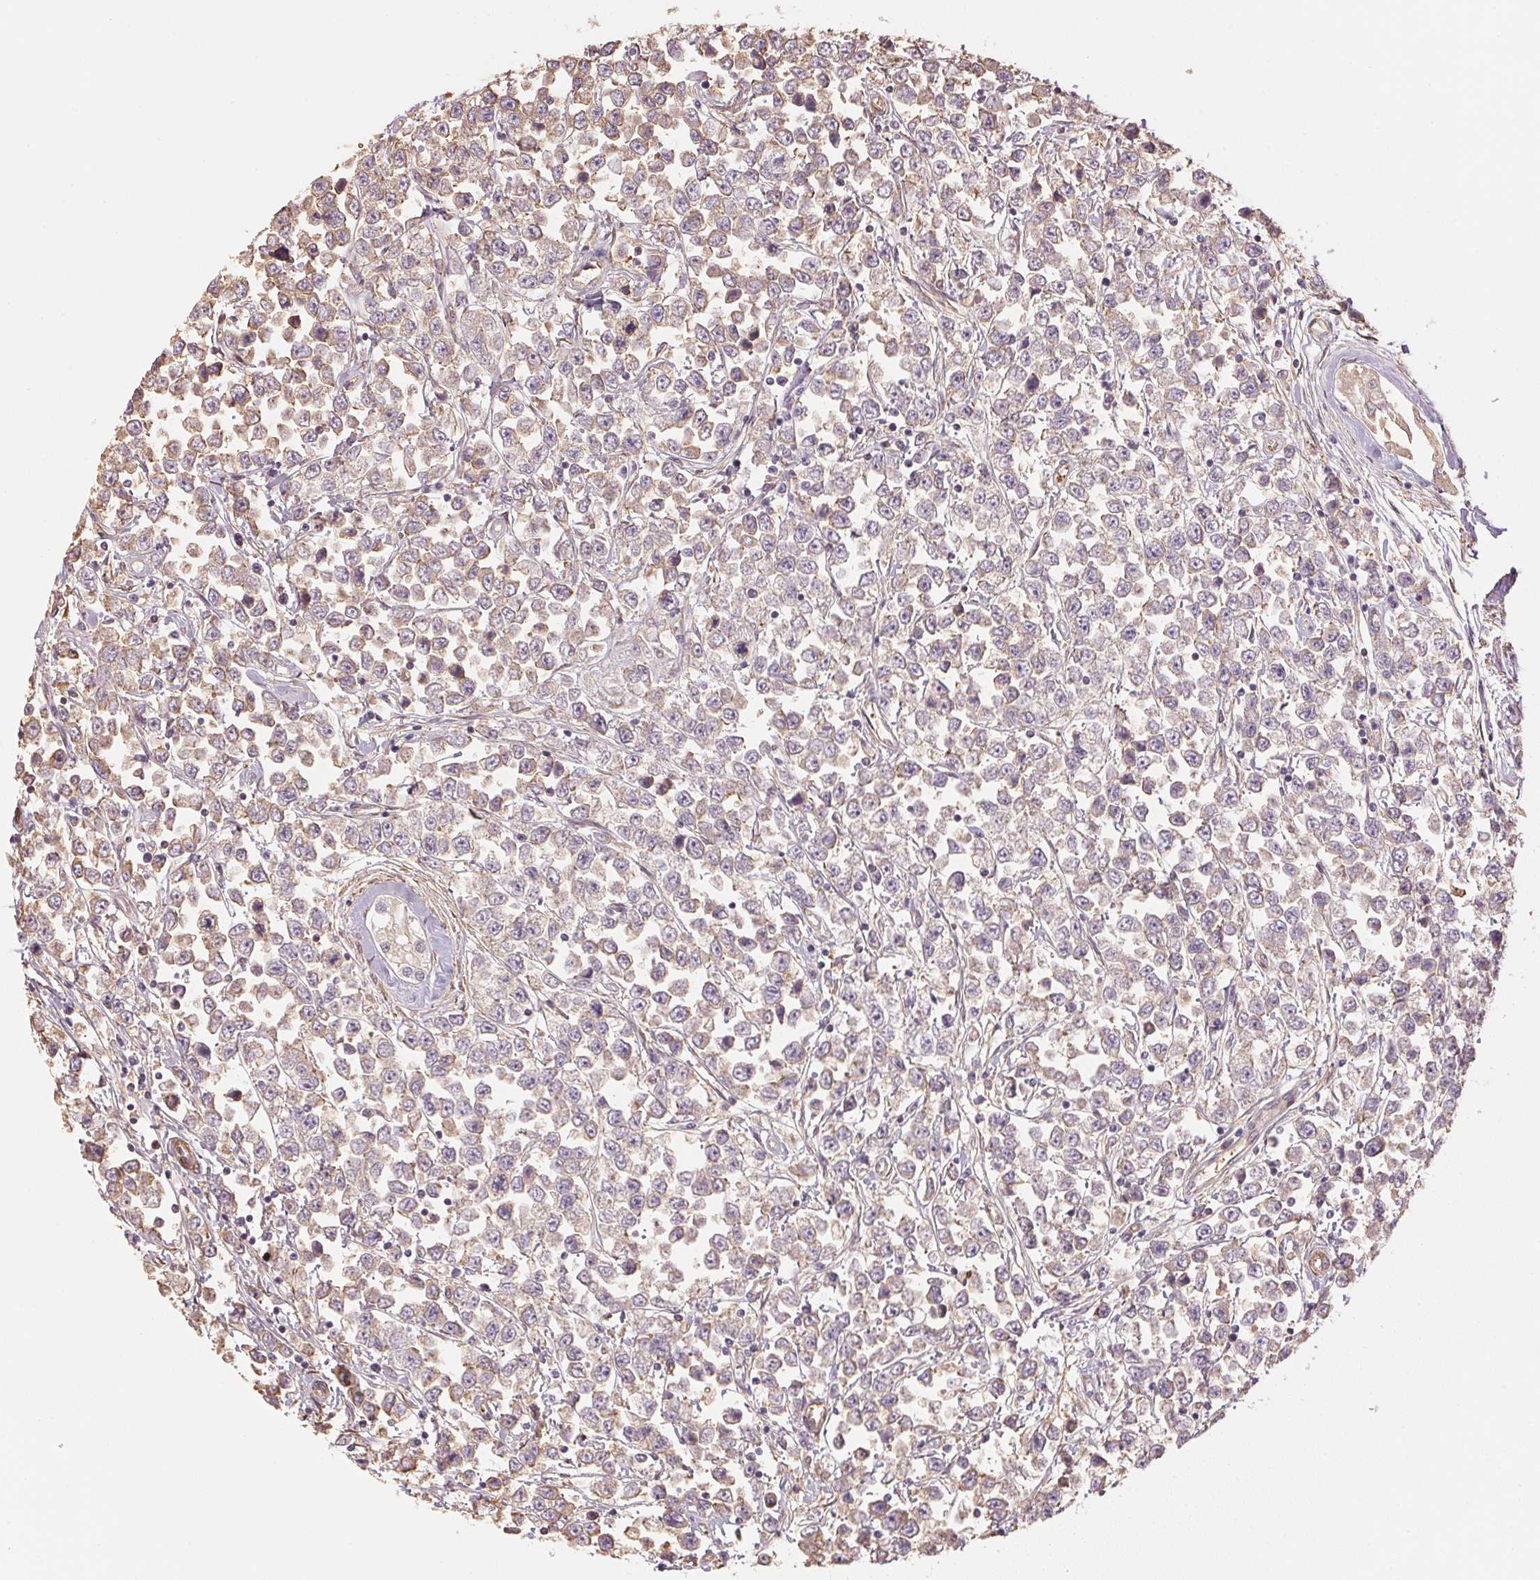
{"staining": {"intensity": "weak", "quantity": "25%-75%", "location": "cytoplasmic/membranous"}, "tissue": "testis cancer", "cell_type": "Tumor cells", "image_type": "cancer", "snomed": [{"axis": "morphology", "description": "Seminoma, NOS"}, {"axis": "topography", "description": "Testis"}], "caption": "Protein positivity by immunohistochemistry (IHC) reveals weak cytoplasmic/membranous expression in approximately 25%-75% of tumor cells in testis seminoma.", "gene": "QDPR", "patient": {"sex": "male", "age": 34}}